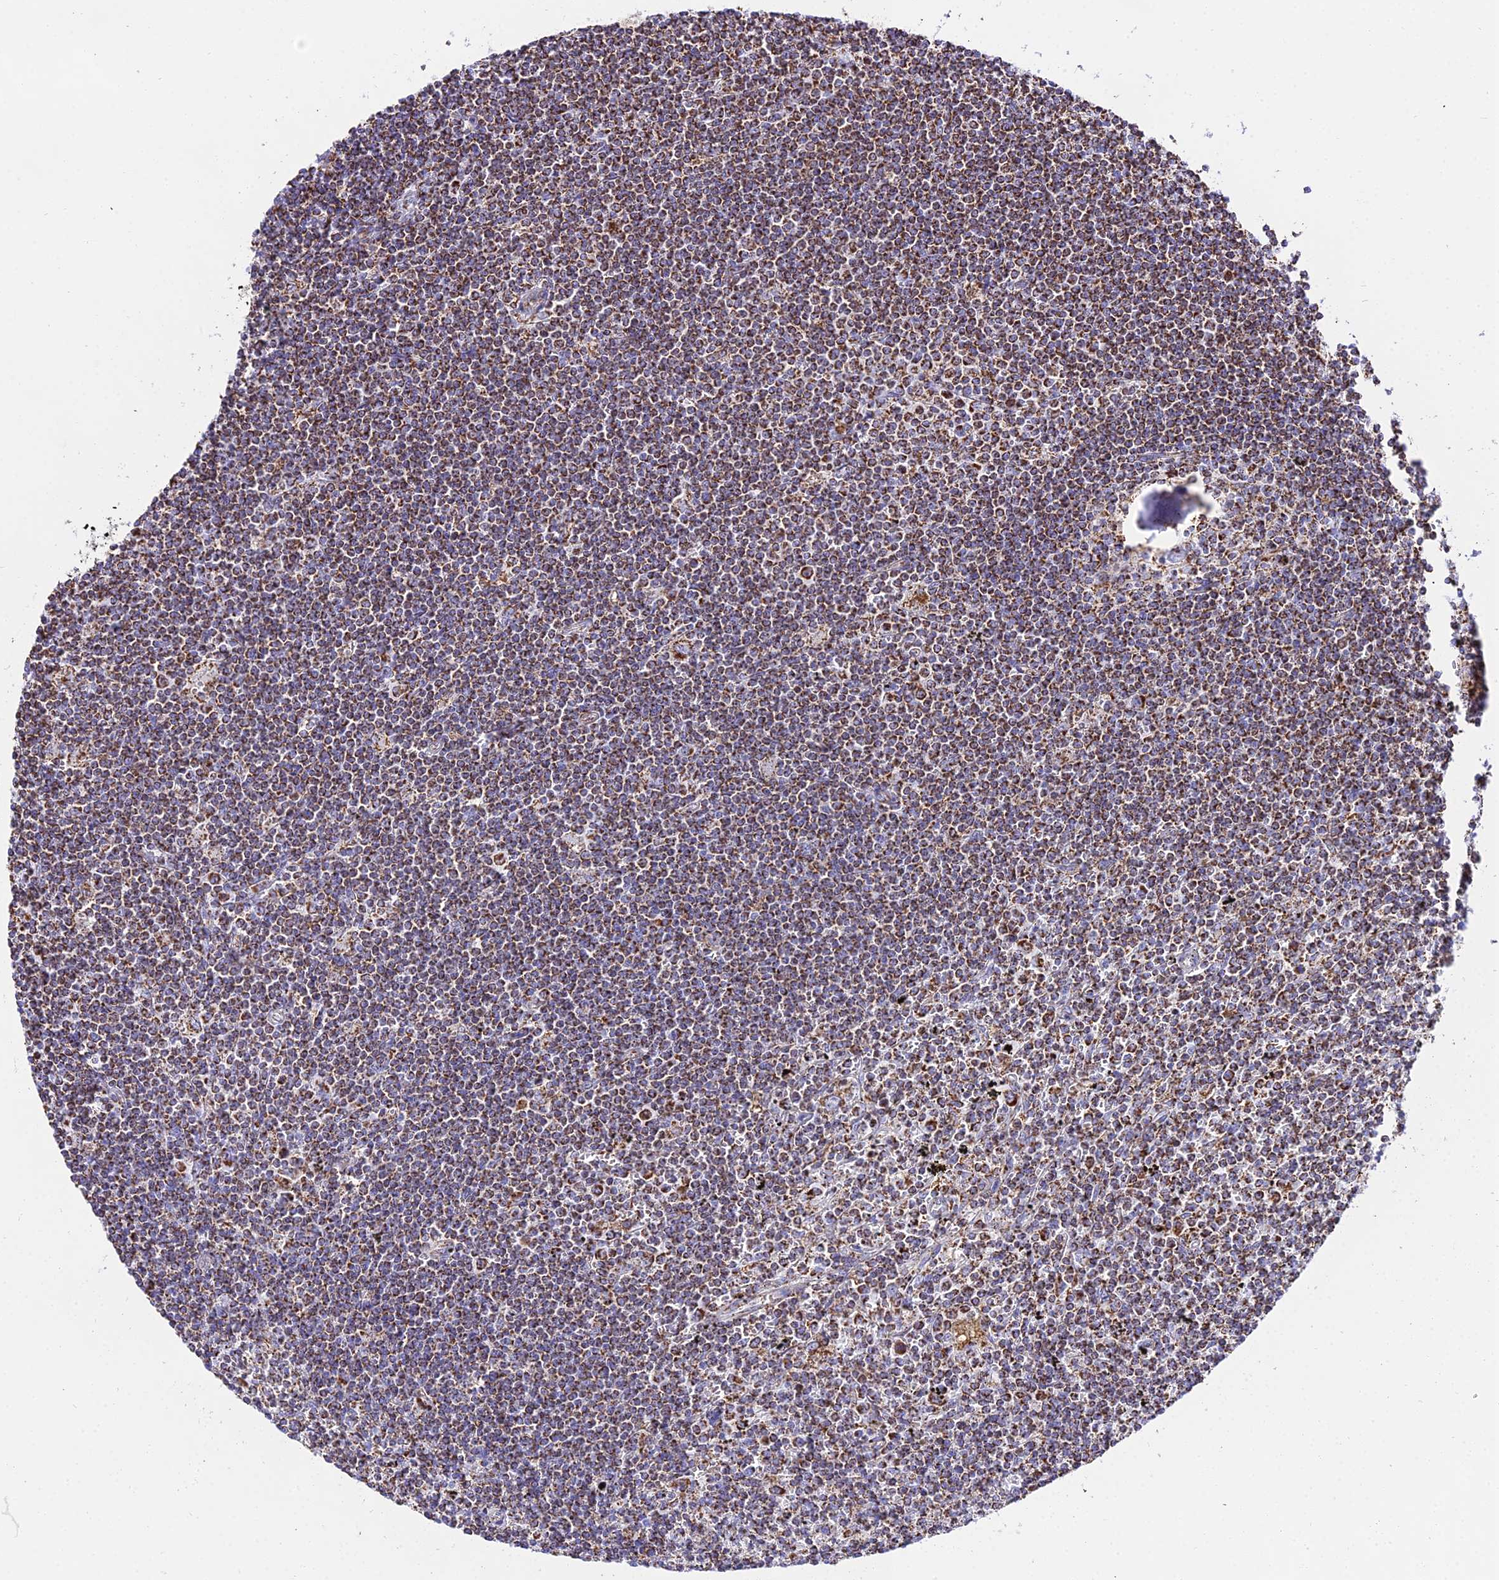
{"staining": {"intensity": "strong", "quantity": ">75%", "location": "cytoplasmic/membranous"}, "tissue": "lymphoma", "cell_type": "Tumor cells", "image_type": "cancer", "snomed": [{"axis": "morphology", "description": "Malignant lymphoma, non-Hodgkin's type, Low grade"}, {"axis": "topography", "description": "Spleen"}], "caption": "Immunohistochemical staining of lymphoma reveals high levels of strong cytoplasmic/membranous expression in approximately >75% of tumor cells.", "gene": "ATP5PD", "patient": {"sex": "male", "age": 76}}